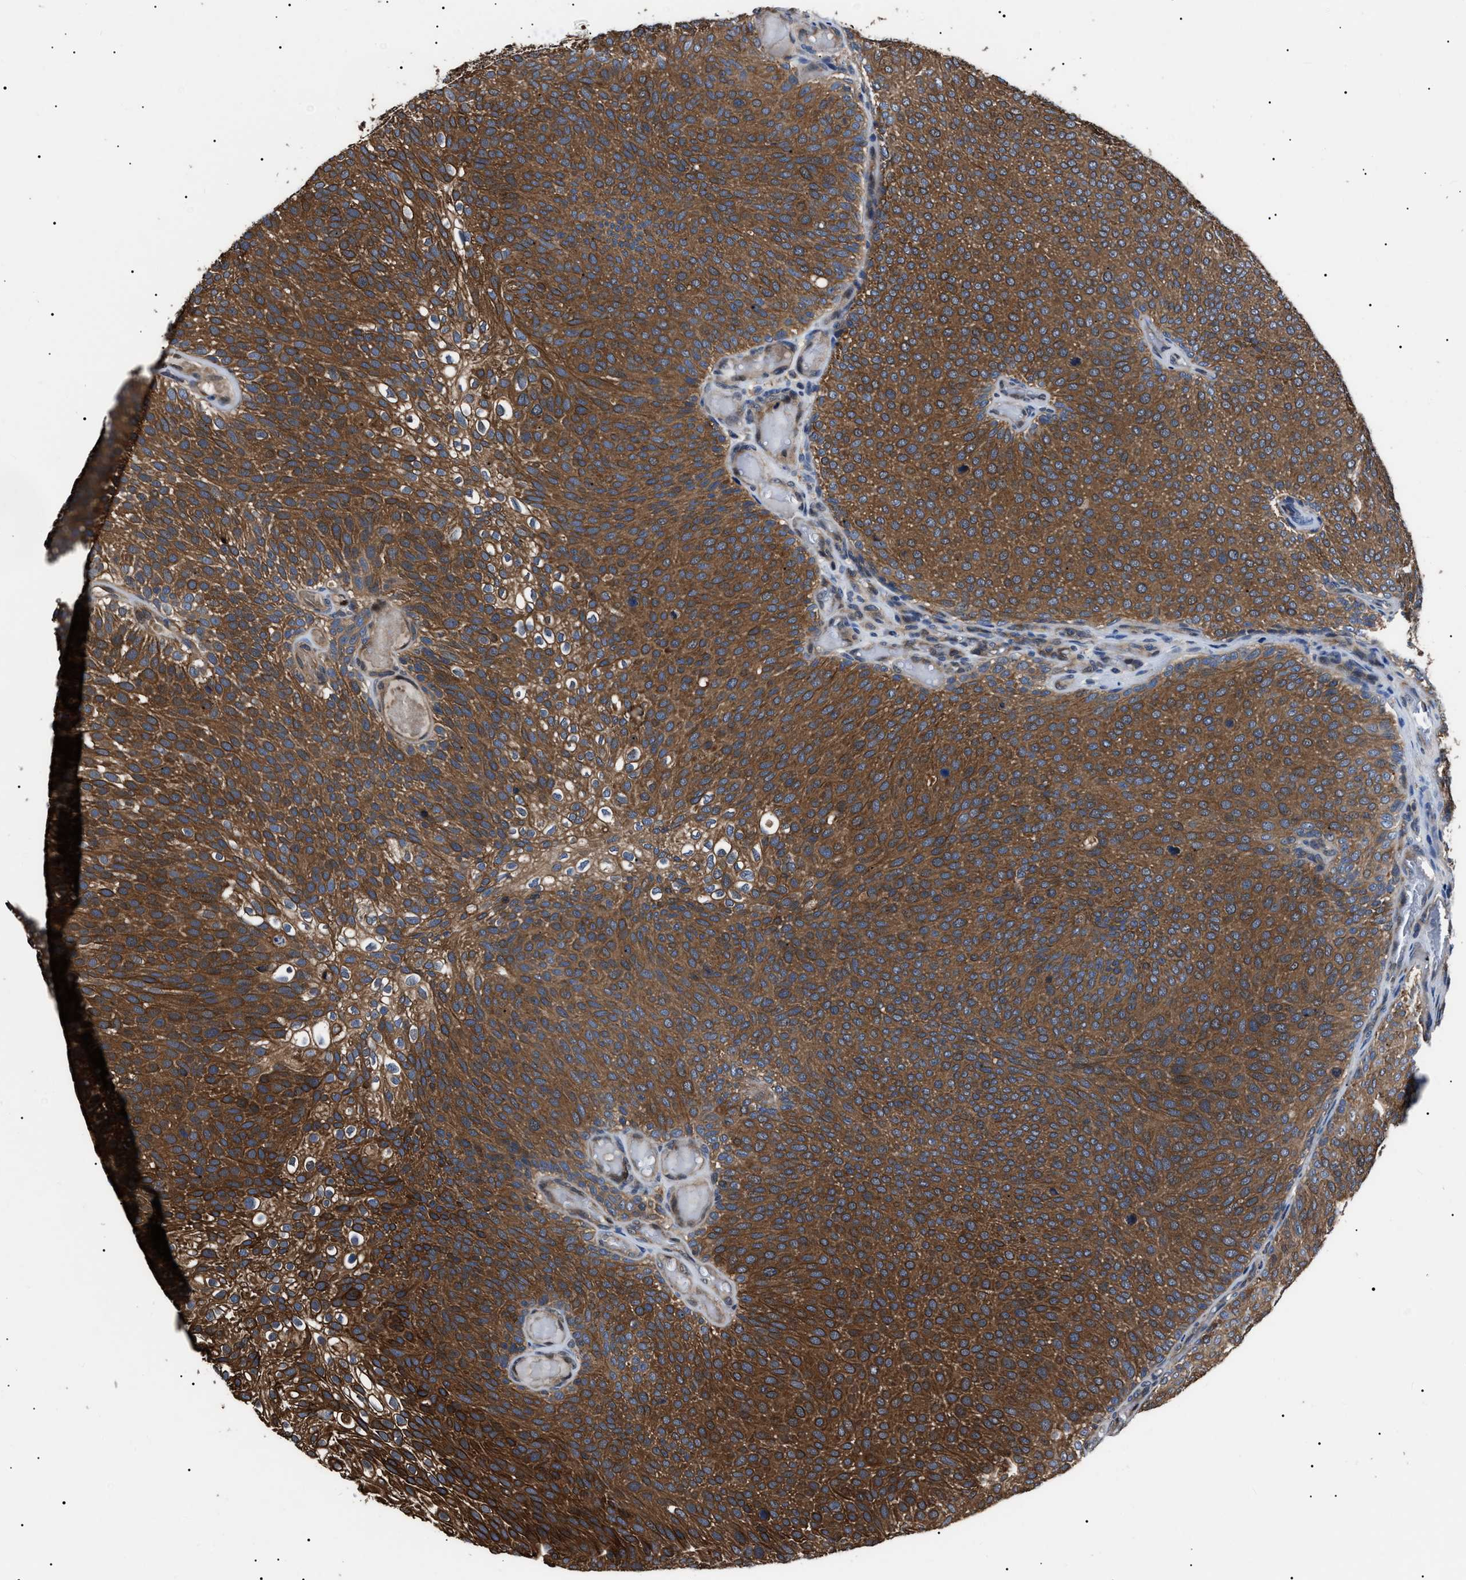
{"staining": {"intensity": "strong", "quantity": ">75%", "location": "cytoplasmic/membranous"}, "tissue": "urothelial cancer", "cell_type": "Tumor cells", "image_type": "cancer", "snomed": [{"axis": "morphology", "description": "Urothelial carcinoma, Low grade"}, {"axis": "topography", "description": "Urinary bladder"}], "caption": "An immunohistochemistry photomicrograph of neoplastic tissue is shown. Protein staining in brown highlights strong cytoplasmic/membranous positivity in urothelial cancer within tumor cells.", "gene": "CCT8", "patient": {"sex": "male", "age": 78}}